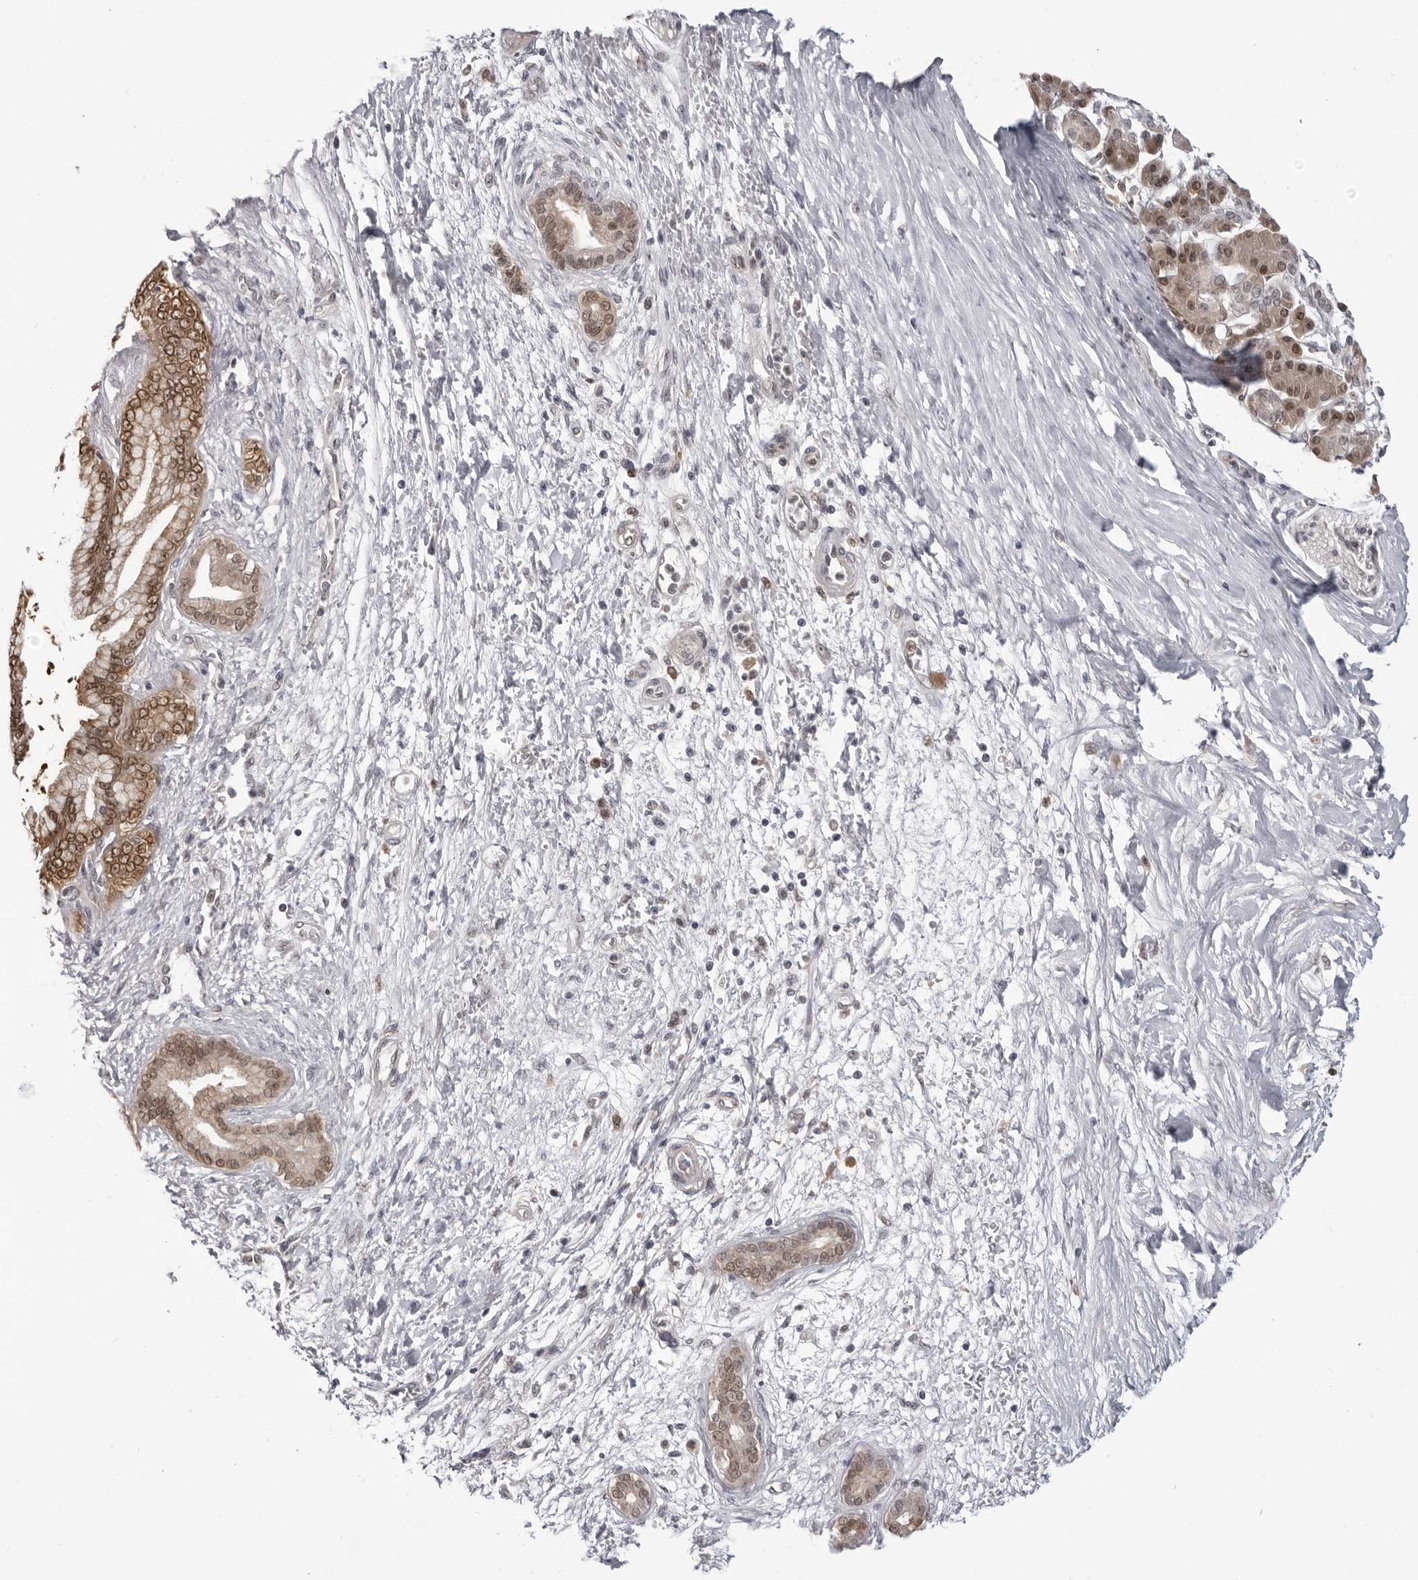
{"staining": {"intensity": "moderate", "quantity": ">75%", "location": "nuclear"}, "tissue": "pancreatic cancer", "cell_type": "Tumor cells", "image_type": "cancer", "snomed": [{"axis": "morphology", "description": "Adenocarcinoma, NOS"}, {"axis": "topography", "description": "Pancreas"}], "caption": "The immunohistochemical stain labels moderate nuclear expression in tumor cells of pancreatic cancer (adenocarcinoma) tissue. Ihc stains the protein of interest in brown and the nuclei are stained blue.", "gene": "SRGAP2", "patient": {"sex": "male", "age": 59}}